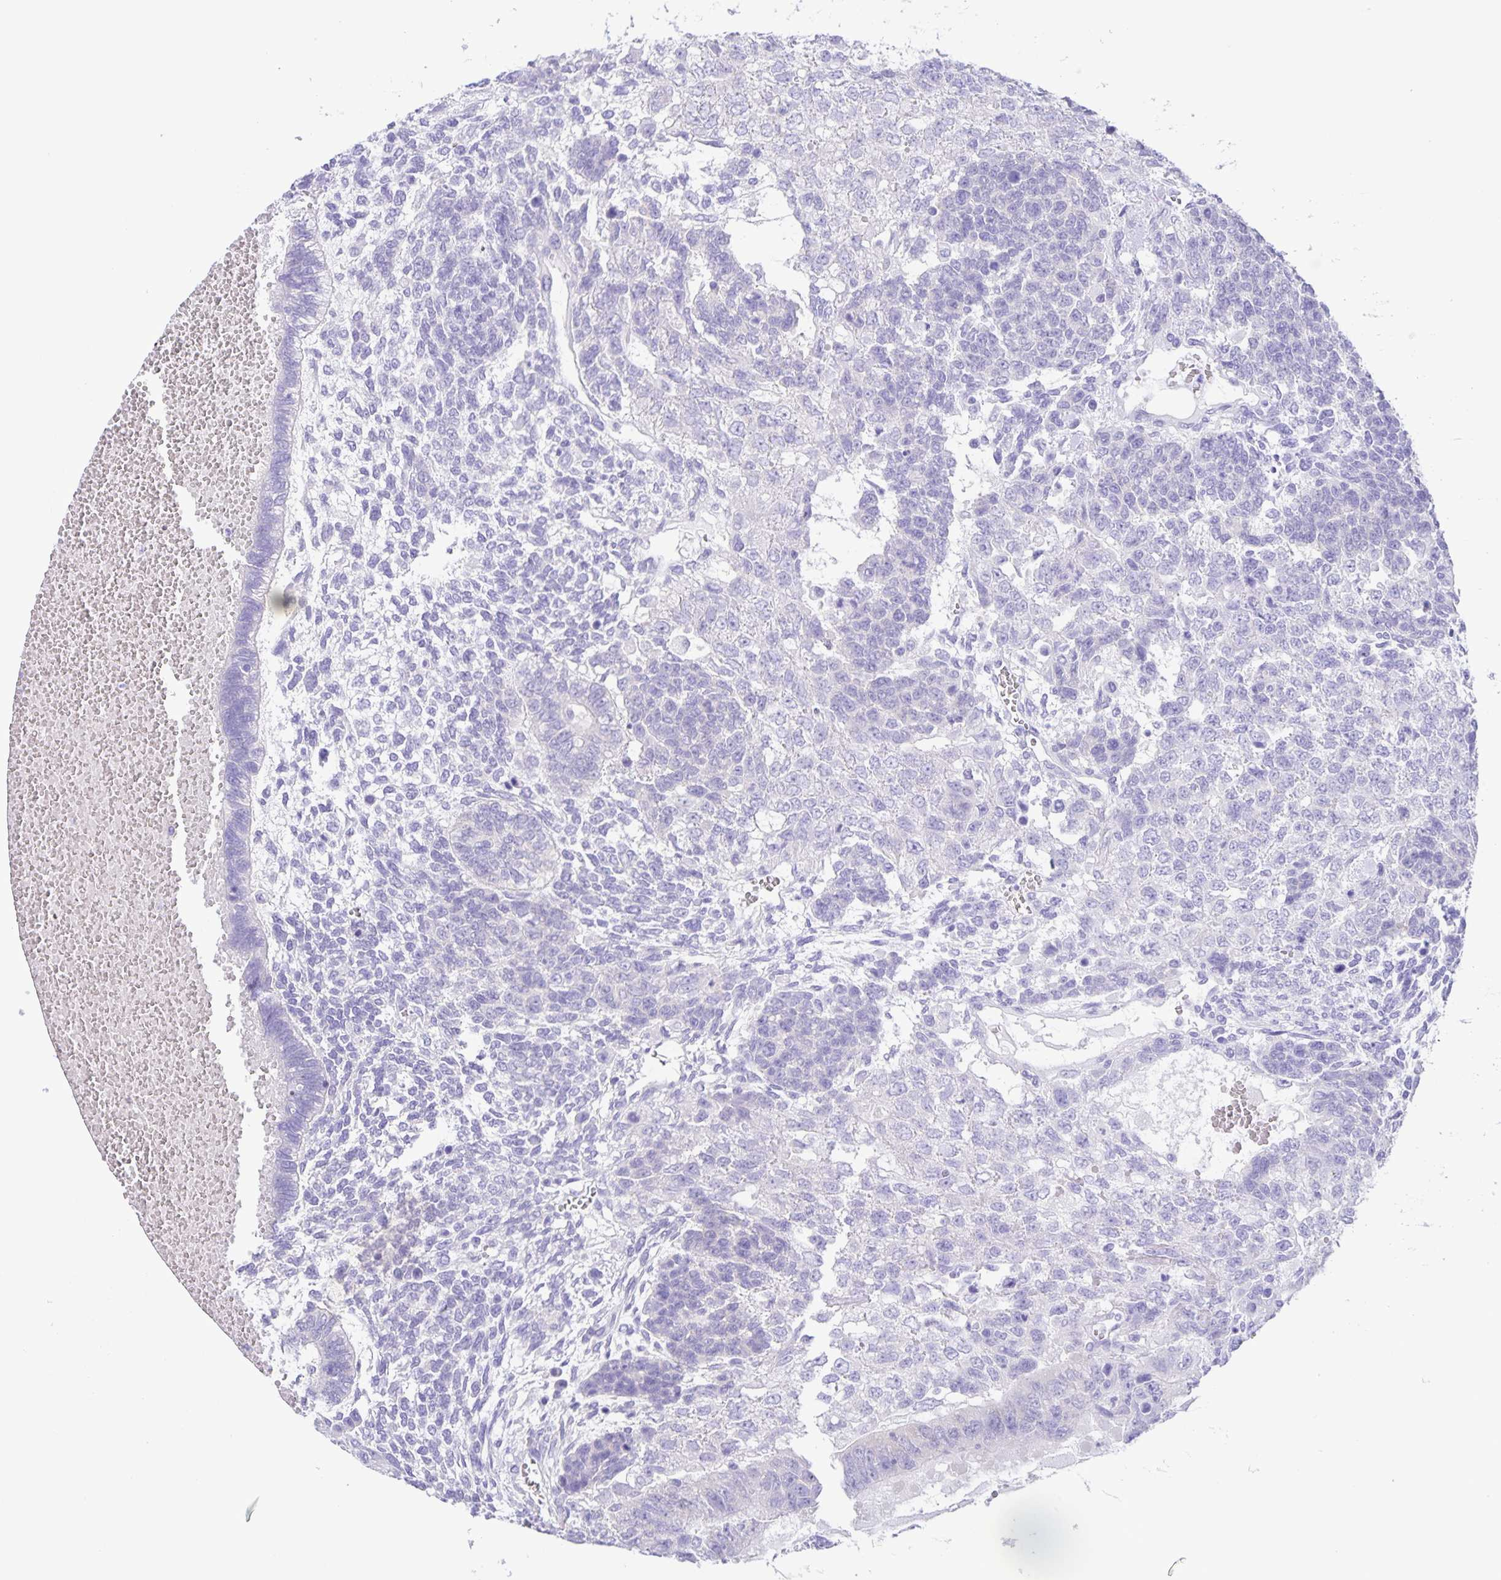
{"staining": {"intensity": "negative", "quantity": "none", "location": "none"}, "tissue": "testis cancer", "cell_type": "Tumor cells", "image_type": "cancer", "snomed": [{"axis": "morphology", "description": "Normal tissue, NOS"}, {"axis": "morphology", "description": "Carcinoma, Embryonal, NOS"}, {"axis": "topography", "description": "Testis"}, {"axis": "topography", "description": "Epididymis"}], "caption": "There is no significant positivity in tumor cells of testis cancer (embryonal carcinoma). (Stains: DAB (3,3'-diaminobenzidine) IHC with hematoxylin counter stain, Microscopy: brightfield microscopy at high magnification).", "gene": "CAPSL", "patient": {"sex": "male", "age": 23}}